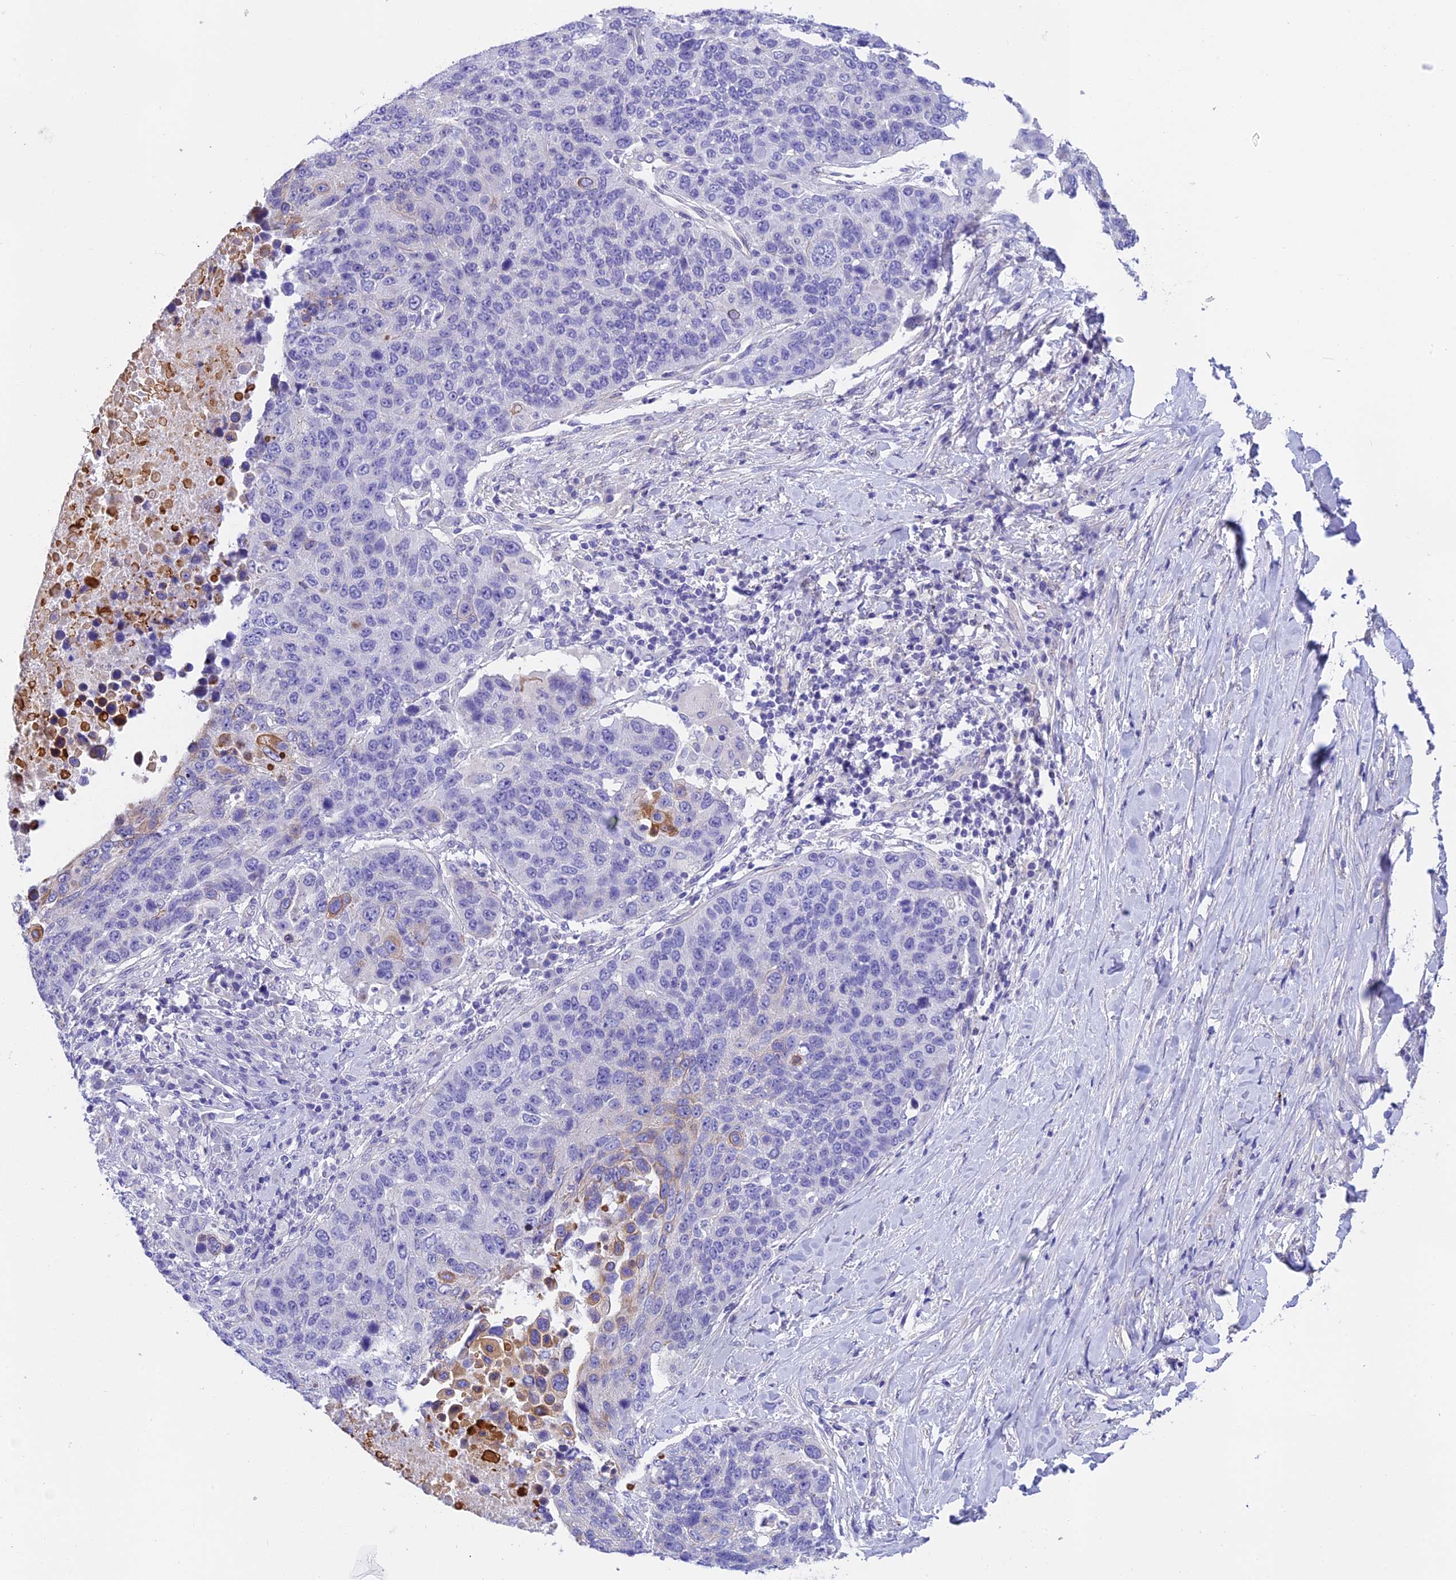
{"staining": {"intensity": "negative", "quantity": "none", "location": "none"}, "tissue": "lung cancer", "cell_type": "Tumor cells", "image_type": "cancer", "snomed": [{"axis": "morphology", "description": "Normal tissue, NOS"}, {"axis": "morphology", "description": "Squamous cell carcinoma, NOS"}, {"axis": "topography", "description": "Lymph node"}, {"axis": "topography", "description": "Lung"}], "caption": "Protein analysis of lung squamous cell carcinoma shows no significant staining in tumor cells. (Stains: DAB IHC with hematoxylin counter stain, Microscopy: brightfield microscopy at high magnification).", "gene": "C17orf67", "patient": {"sex": "male", "age": 66}}